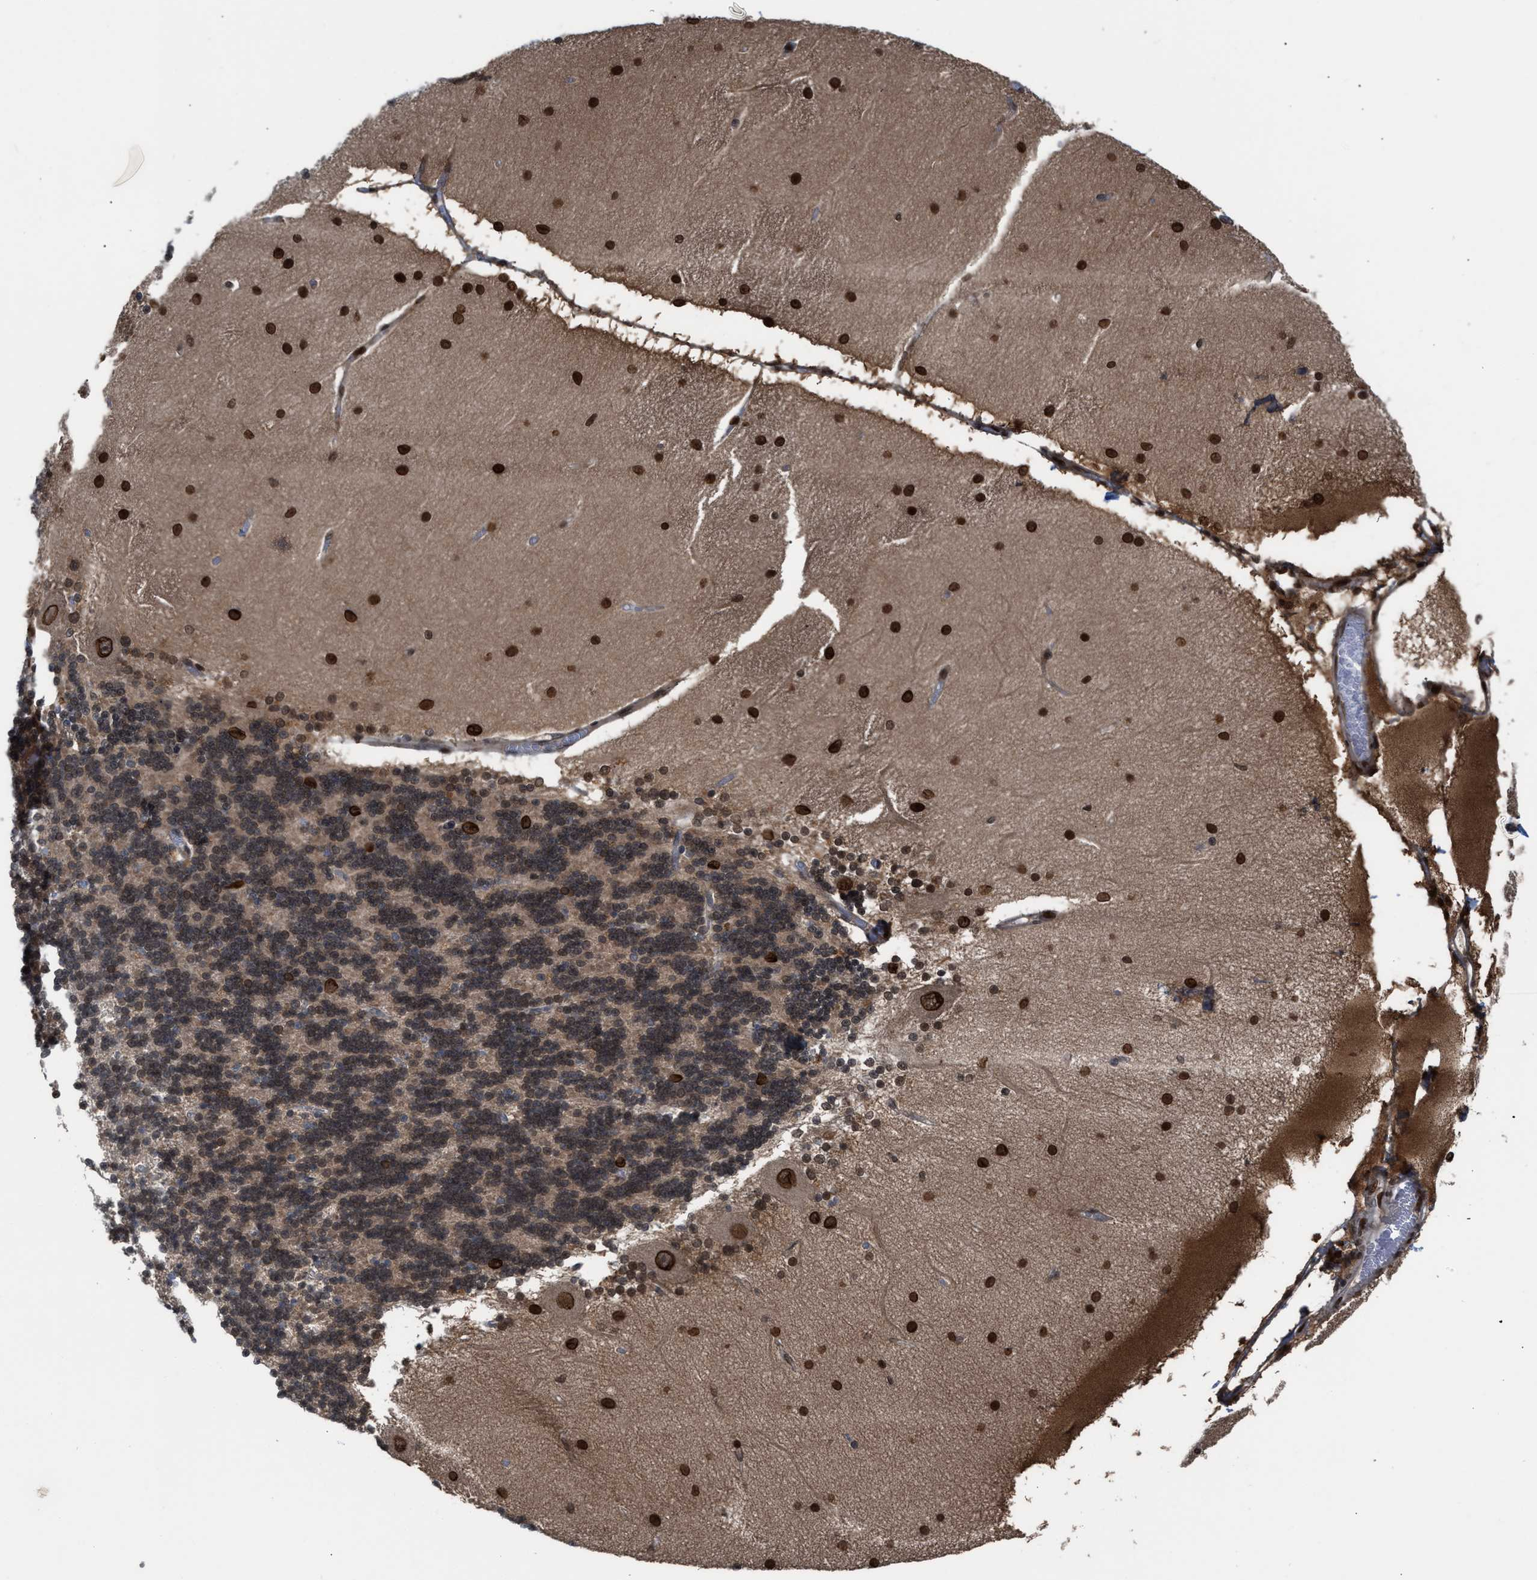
{"staining": {"intensity": "weak", "quantity": ">75%", "location": "cytoplasmic/membranous,nuclear"}, "tissue": "cerebellum", "cell_type": "Cells in granular layer", "image_type": "normal", "snomed": [{"axis": "morphology", "description": "Normal tissue, NOS"}, {"axis": "topography", "description": "Cerebellum"}], "caption": "Immunohistochemical staining of unremarkable cerebellum displays >75% levels of weak cytoplasmic/membranous,nuclear protein staining in about >75% of cells in granular layer.", "gene": "C9orf78", "patient": {"sex": "female", "age": 54}}